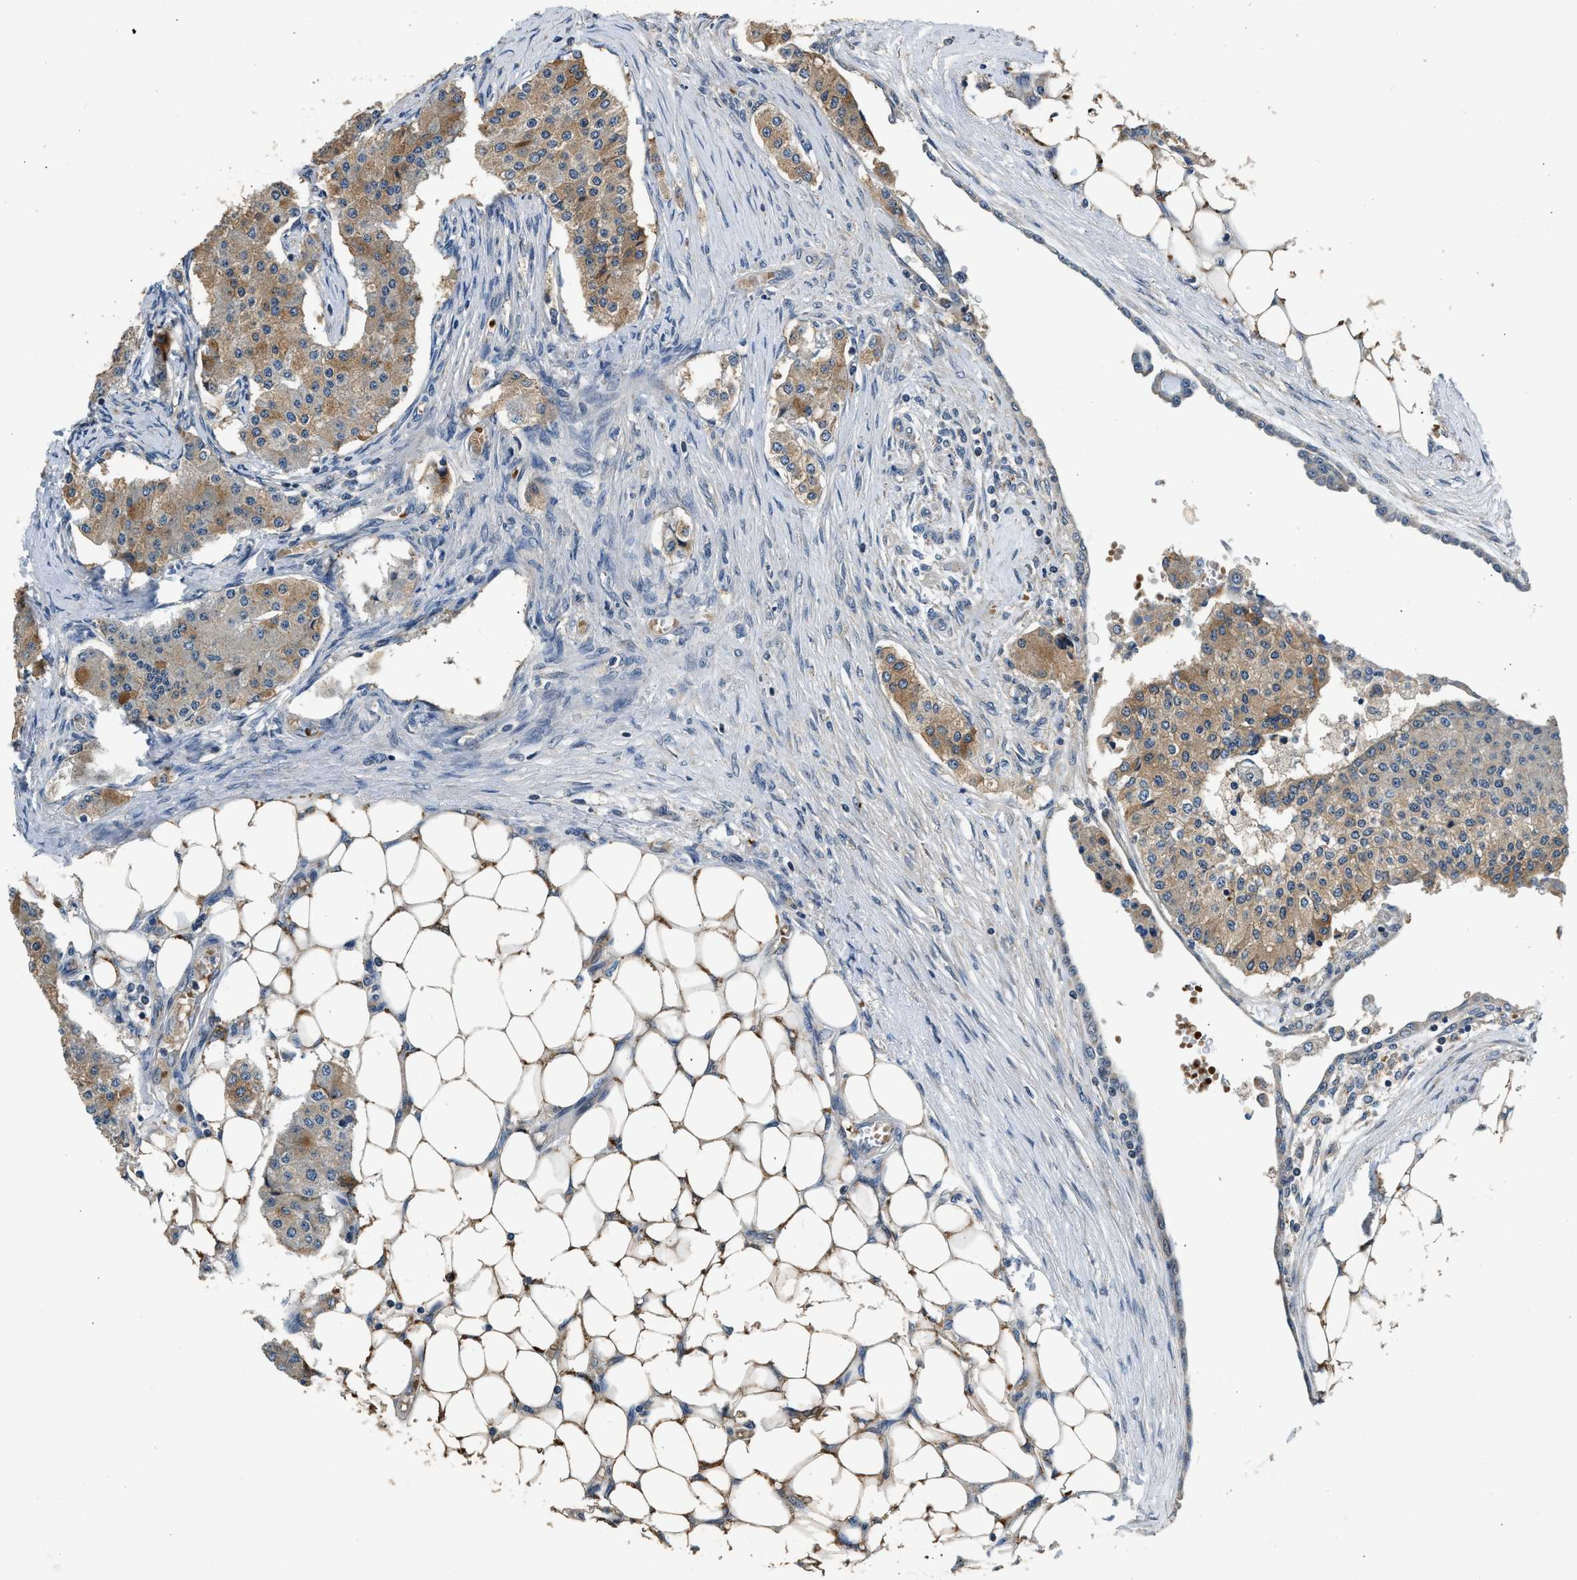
{"staining": {"intensity": "moderate", "quantity": ">75%", "location": "cytoplasmic/membranous"}, "tissue": "carcinoid", "cell_type": "Tumor cells", "image_type": "cancer", "snomed": [{"axis": "morphology", "description": "Carcinoid, malignant, NOS"}, {"axis": "topography", "description": "Colon"}], "caption": "High-magnification brightfield microscopy of malignant carcinoid stained with DAB (3,3'-diaminobenzidine) (brown) and counterstained with hematoxylin (blue). tumor cells exhibit moderate cytoplasmic/membranous staining is seen in about>75% of cells.", "gene": "IL3RA", "patient": {"sex": "female", "age": 52}}